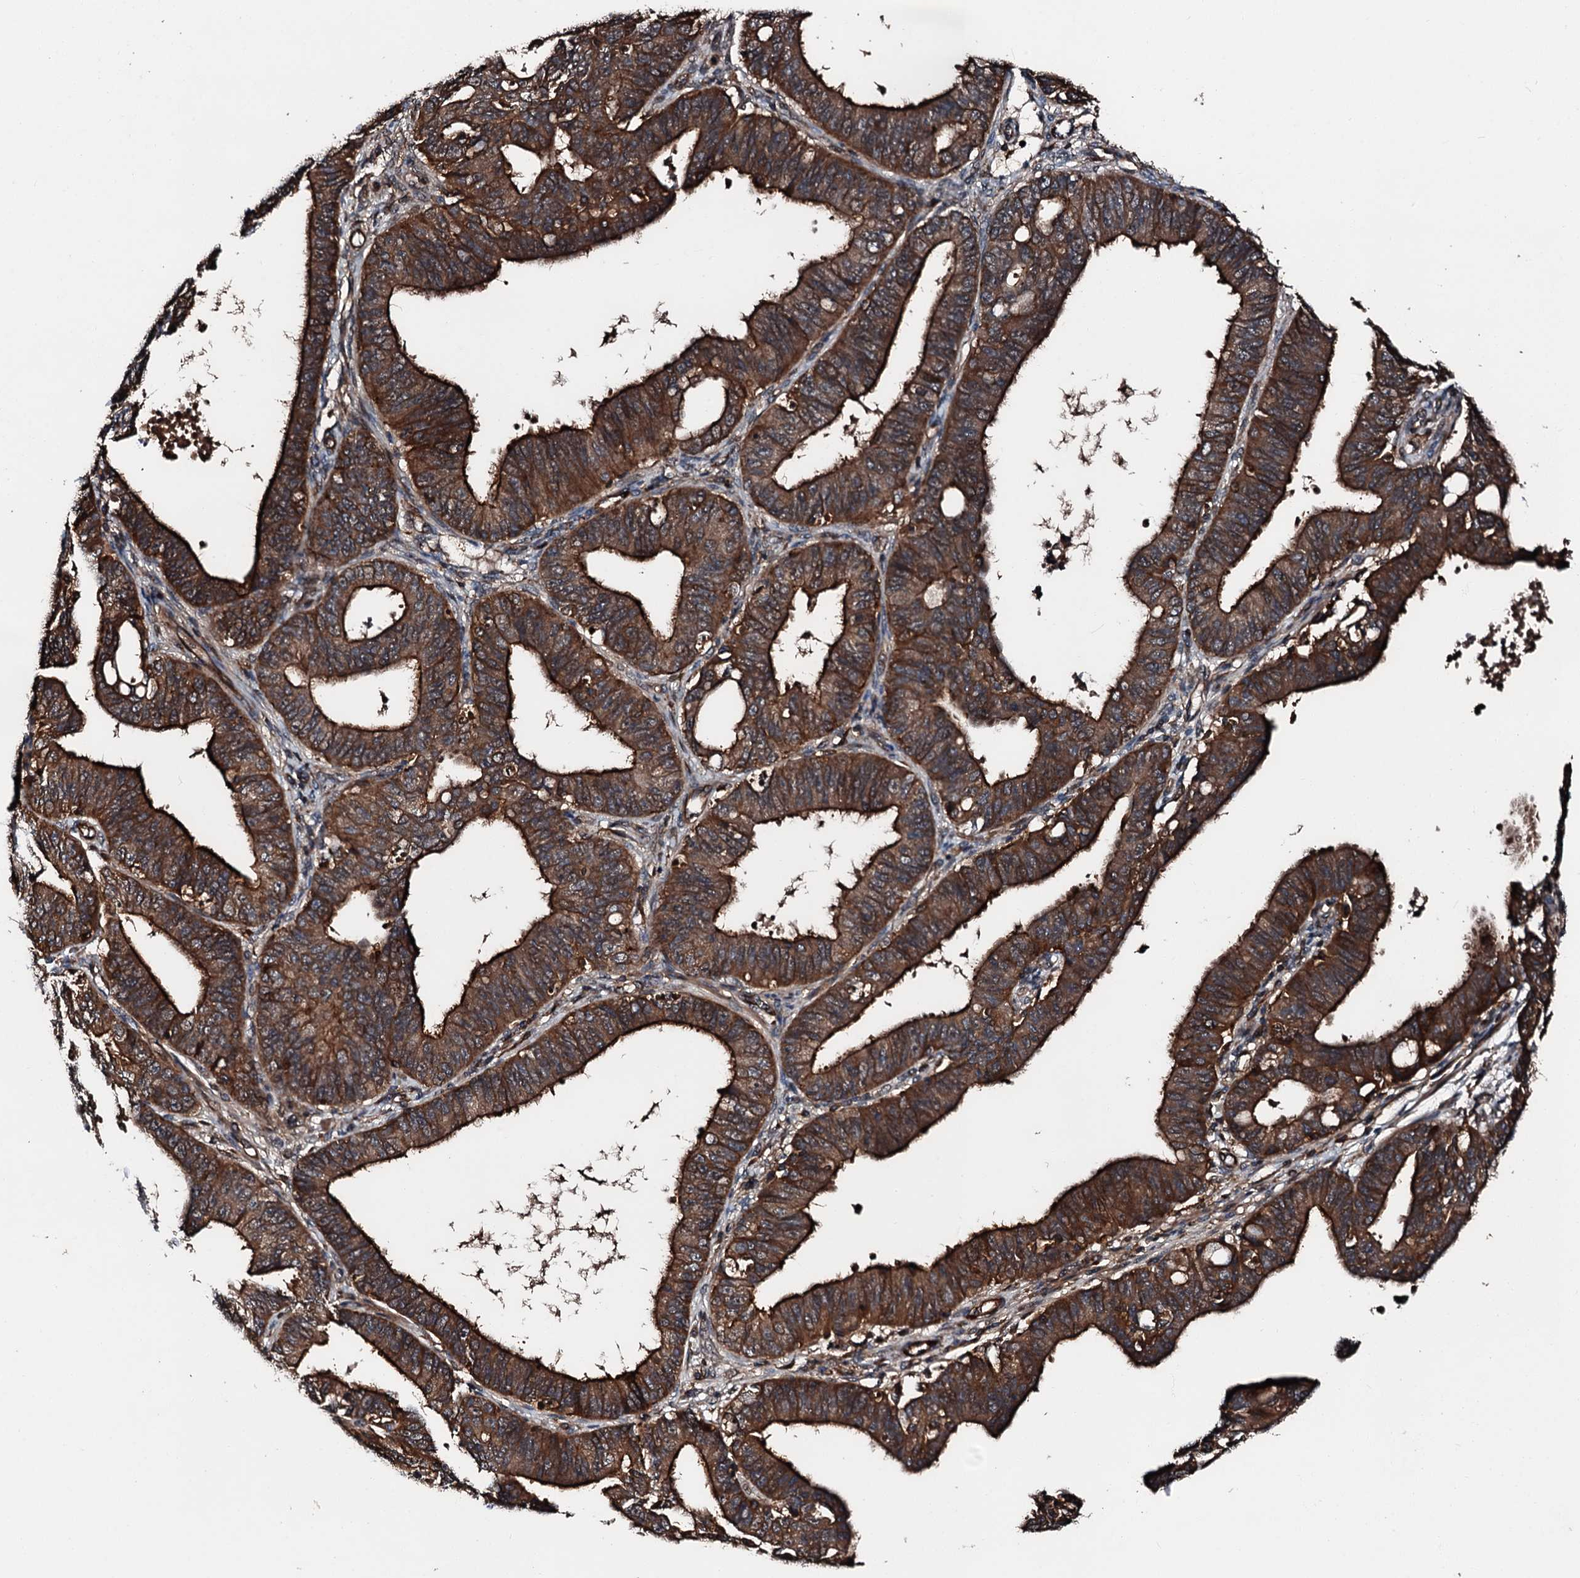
{"staining": {"intensity": "strong", "quantity": ">75%", "location": "cytoplasmic/membranous"}, "tissue": "ovarian cancer", "cell_type": "Tumor cells", "image_type": "cancer", "snomed": [{"axis": "morphology", "description": "Carcinoma, endometroid"}, {"axis": "topography", "description": "Appendix"}, {"axis": "topography", "description": "Ovary"}], "caption": "Protein expression analysis of human ovarian cancer reveals strong cytoplasmic/membranous positivity in approximately >75% of tumor cells.", "gene": "FGD4", "patient": {"sex": "female", "age": 42}}